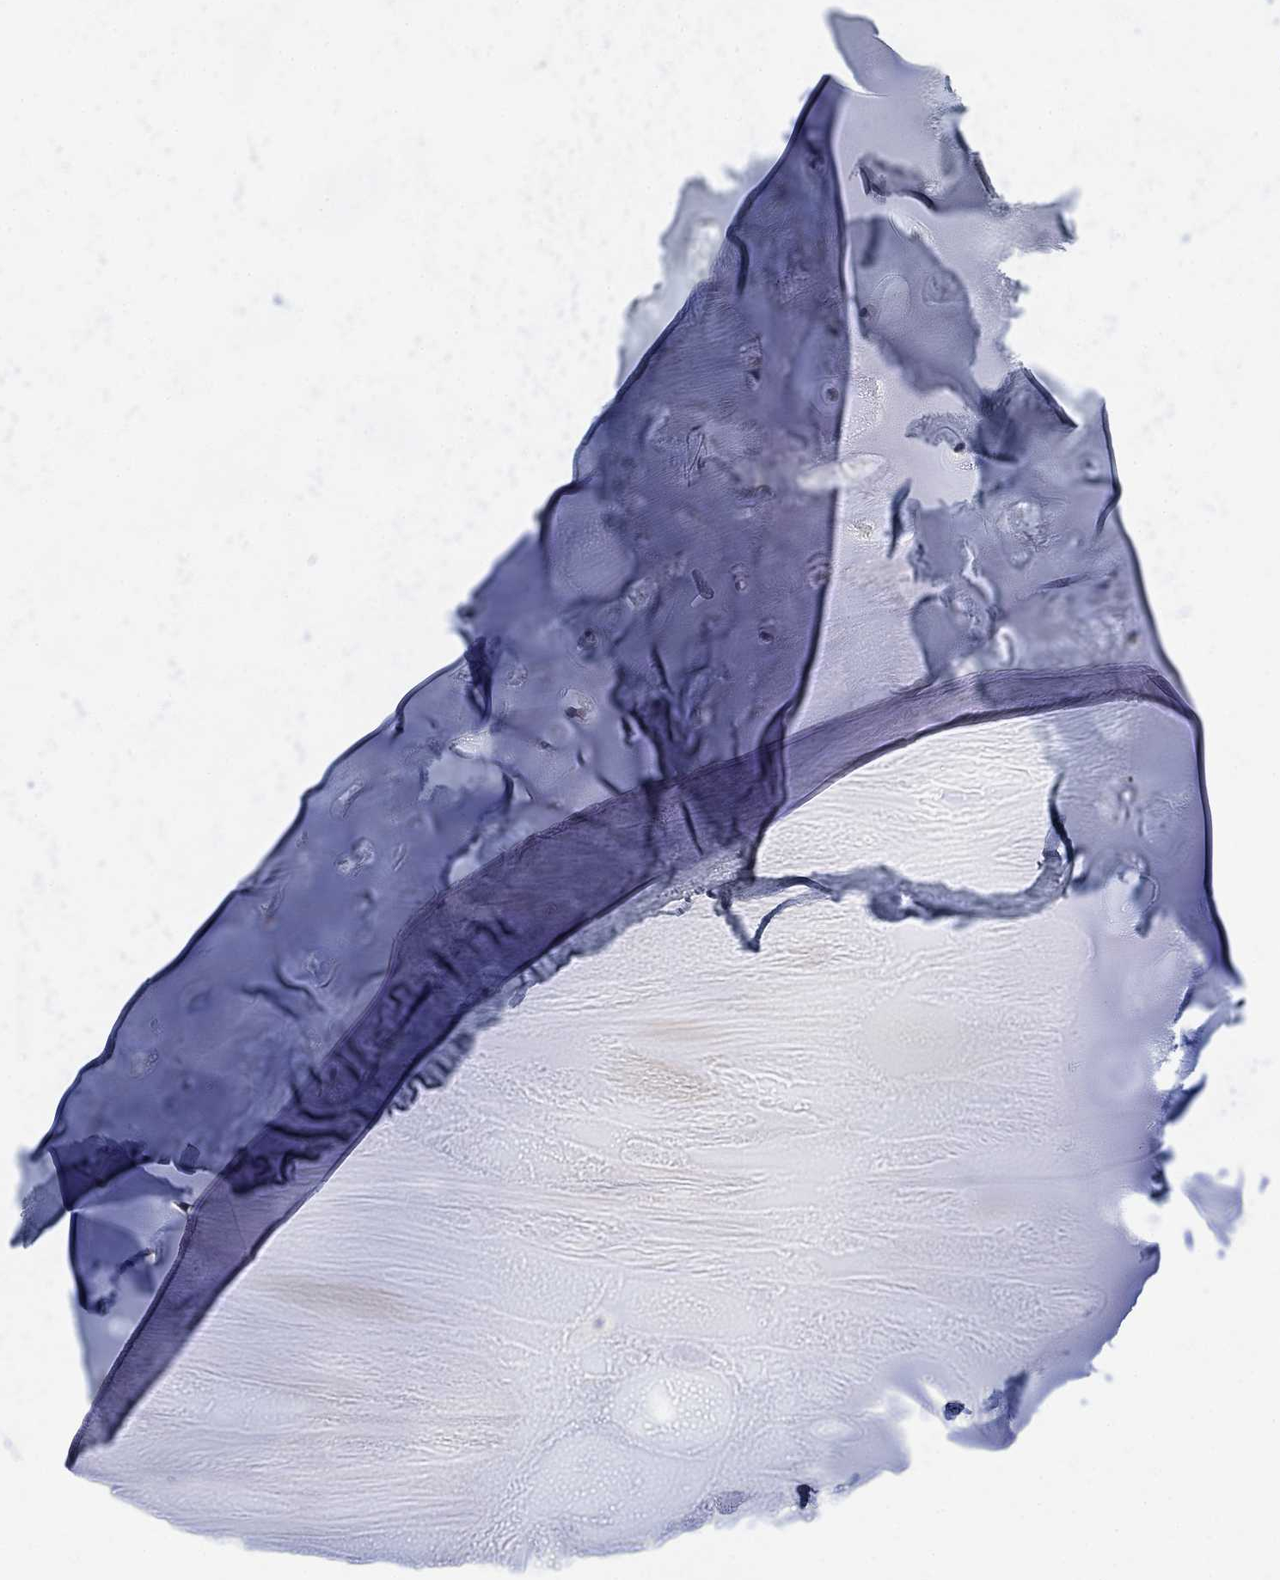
{"staining": {"intensity": "negative", "quantity": "none", "location": "none"}, "tissue": "soft tissue", "cell_type": "Chondrocytes", "image_type": "normal", "snomed": [{"axis": "morphology", "description": "Normal tissue, NOS"}, {"axis": "morphology", "description": "Squamous cell carcinoma, NOS"}, {"axis": "topography", "description": "Cartilage tissue"}, {"axis": "topography", "description": "Lung"}], "caption": "There is no significant staining in chondrocytes of soft tissue. Brightfield microscopy of IHC stained with DAB (brown) and hematoxylin (blue), captured at high magnification.", "gene": "PHF21B", "patient": {"sex": "male", "age": 66}}